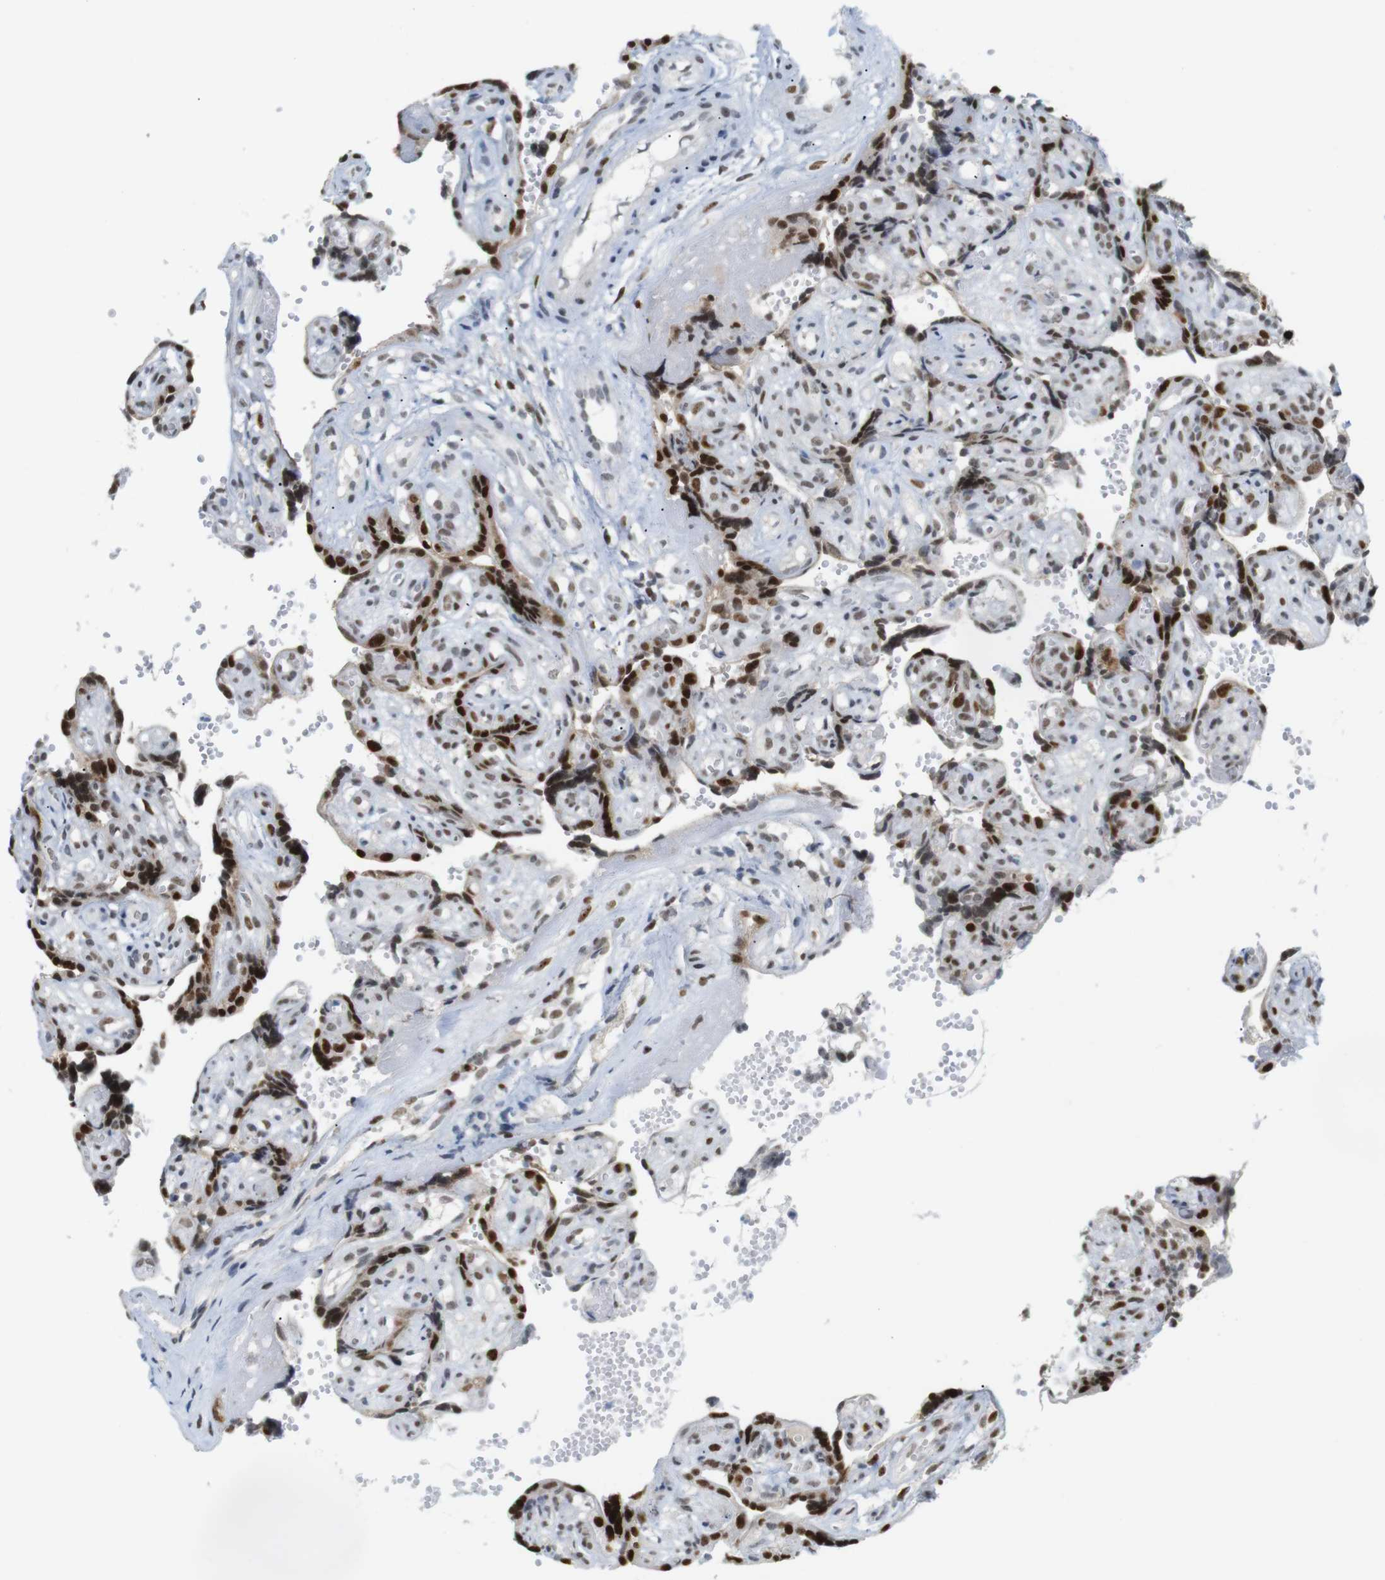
{"staining": {"intensity": "strong", "quantity": ">75%", "location": "nuclear"}, "tissue": "placenta", "cell_type": "Decidual cells", "image_type": "normal", "snomed": [{"axis": "morphology", "description": "Normal tissue, NOS"}, {"axis": "topography", "description": "Placenta"}], "caption": "Normal placenta reveals strong nuclear expression in about >75% of decidual cells, visualized by immunohistochemistry. The staining was performed using DAB (3,3'-diaminobenzidine) to visualize the protein expression in brown, while the nuclei were stained in blue with hematoxylin (Magnification: 20x).", "gene": "RIOX2", "patient": {"sex": "female", "age": 30}}